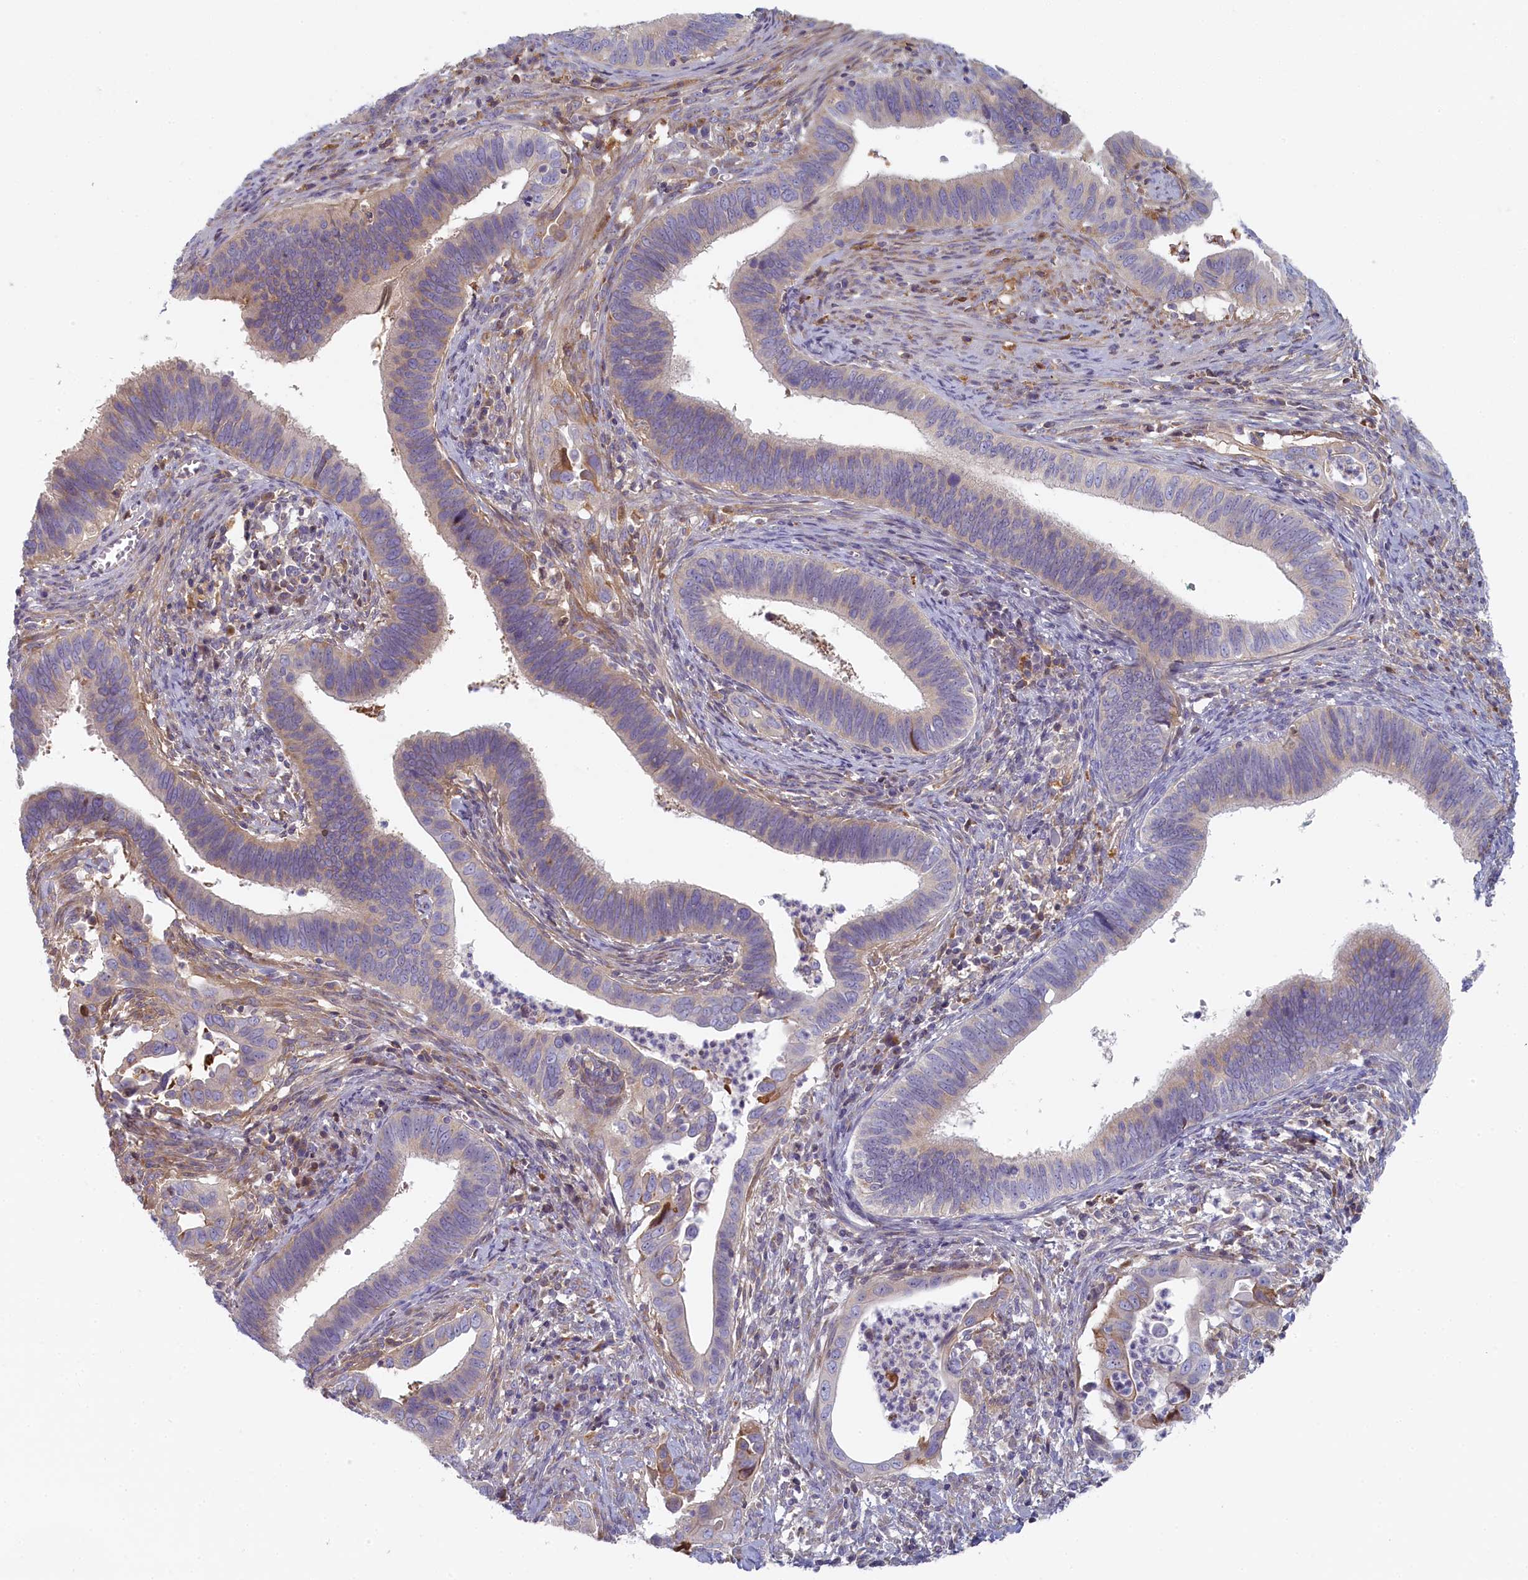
{"staining": {"intensity": "weak", "quantity": "<25%", "location": "cytoplasmic/membranous"}, "tissue": "cervical cancer", "cell_type": "Tumor cells", "image_type": "cancer", "snomed": [{"axis": "morphology", "description": "Adenocarcinoma, NOS"}, {"axis": "topography", "description": "Cervix"}], "caption": "A photomicrograph of adenocarcinoma (cervical) stained for a protein displays no brown staining in tumor cells.", "gene": "STX16", "patient": {"sex": "female", "age": 42}}